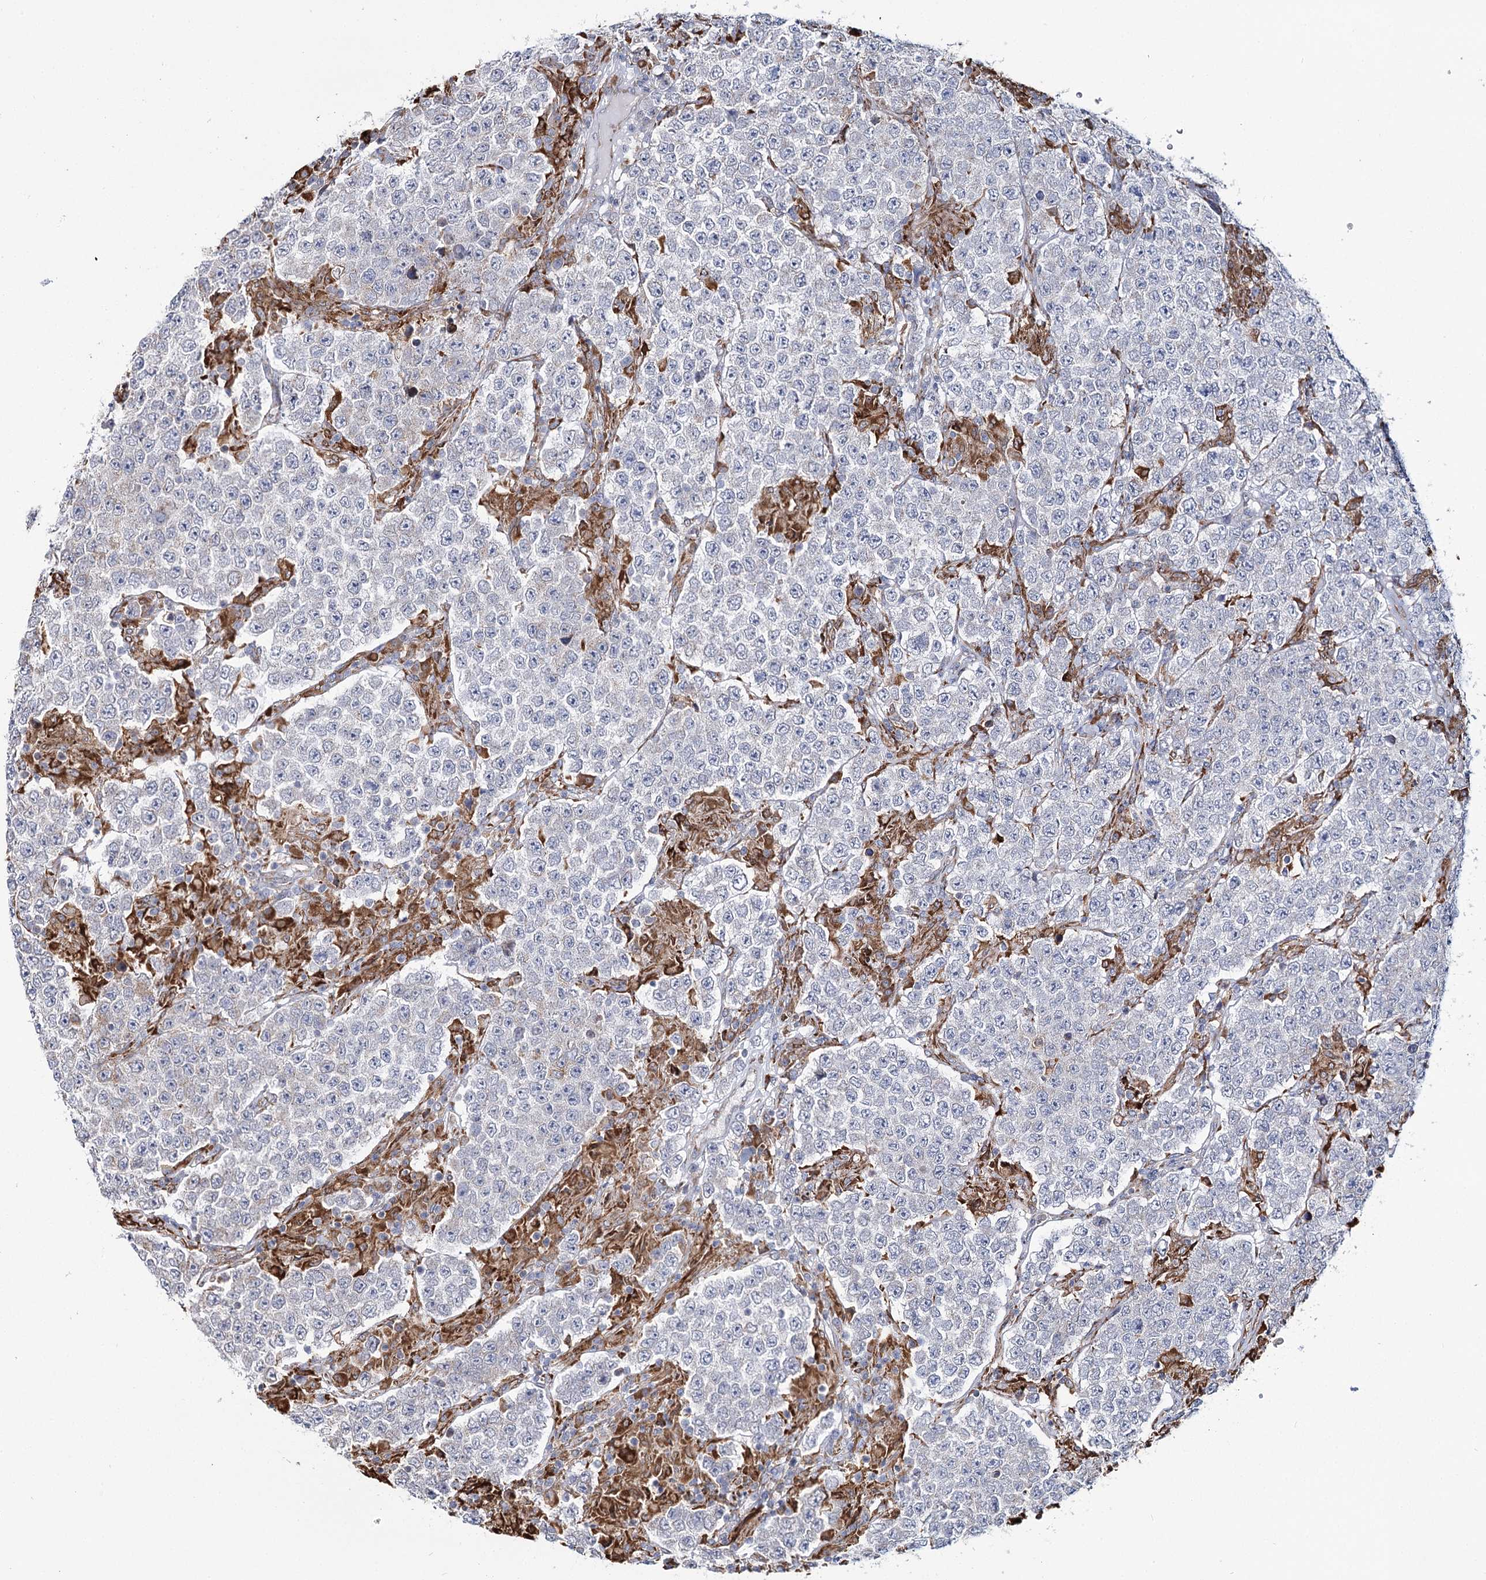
{"staining": {"intensity": "negative", "quantity": "none", "location": "none"}, "tissue": "testis cancer", "cell_type": "Tumor cells", "image_type": "cancer", "snomed": [{"axis": "morphology", "description": "Normal tissue, NOS"}, {"axis": "morphology", "description": "Urothelial carcinoma, High grade"}, {"axis": "morphology", "description": "Seminoma, NOS"}, {"axis": "morphology", "description": "Carcinoma, Embryonal, NOS"}, {"axis": "topography", "description": "Urinary bladder"}, {"axis": "topography", "description": "Testis"}], "caption": "This is a micrograph of immunohistochemistry (IHC) staining of testis seminoma, which shows no positivity in tumor cells.", "gene": "ZCCHC9", "patient": {"sex": "male", "age": 41}}